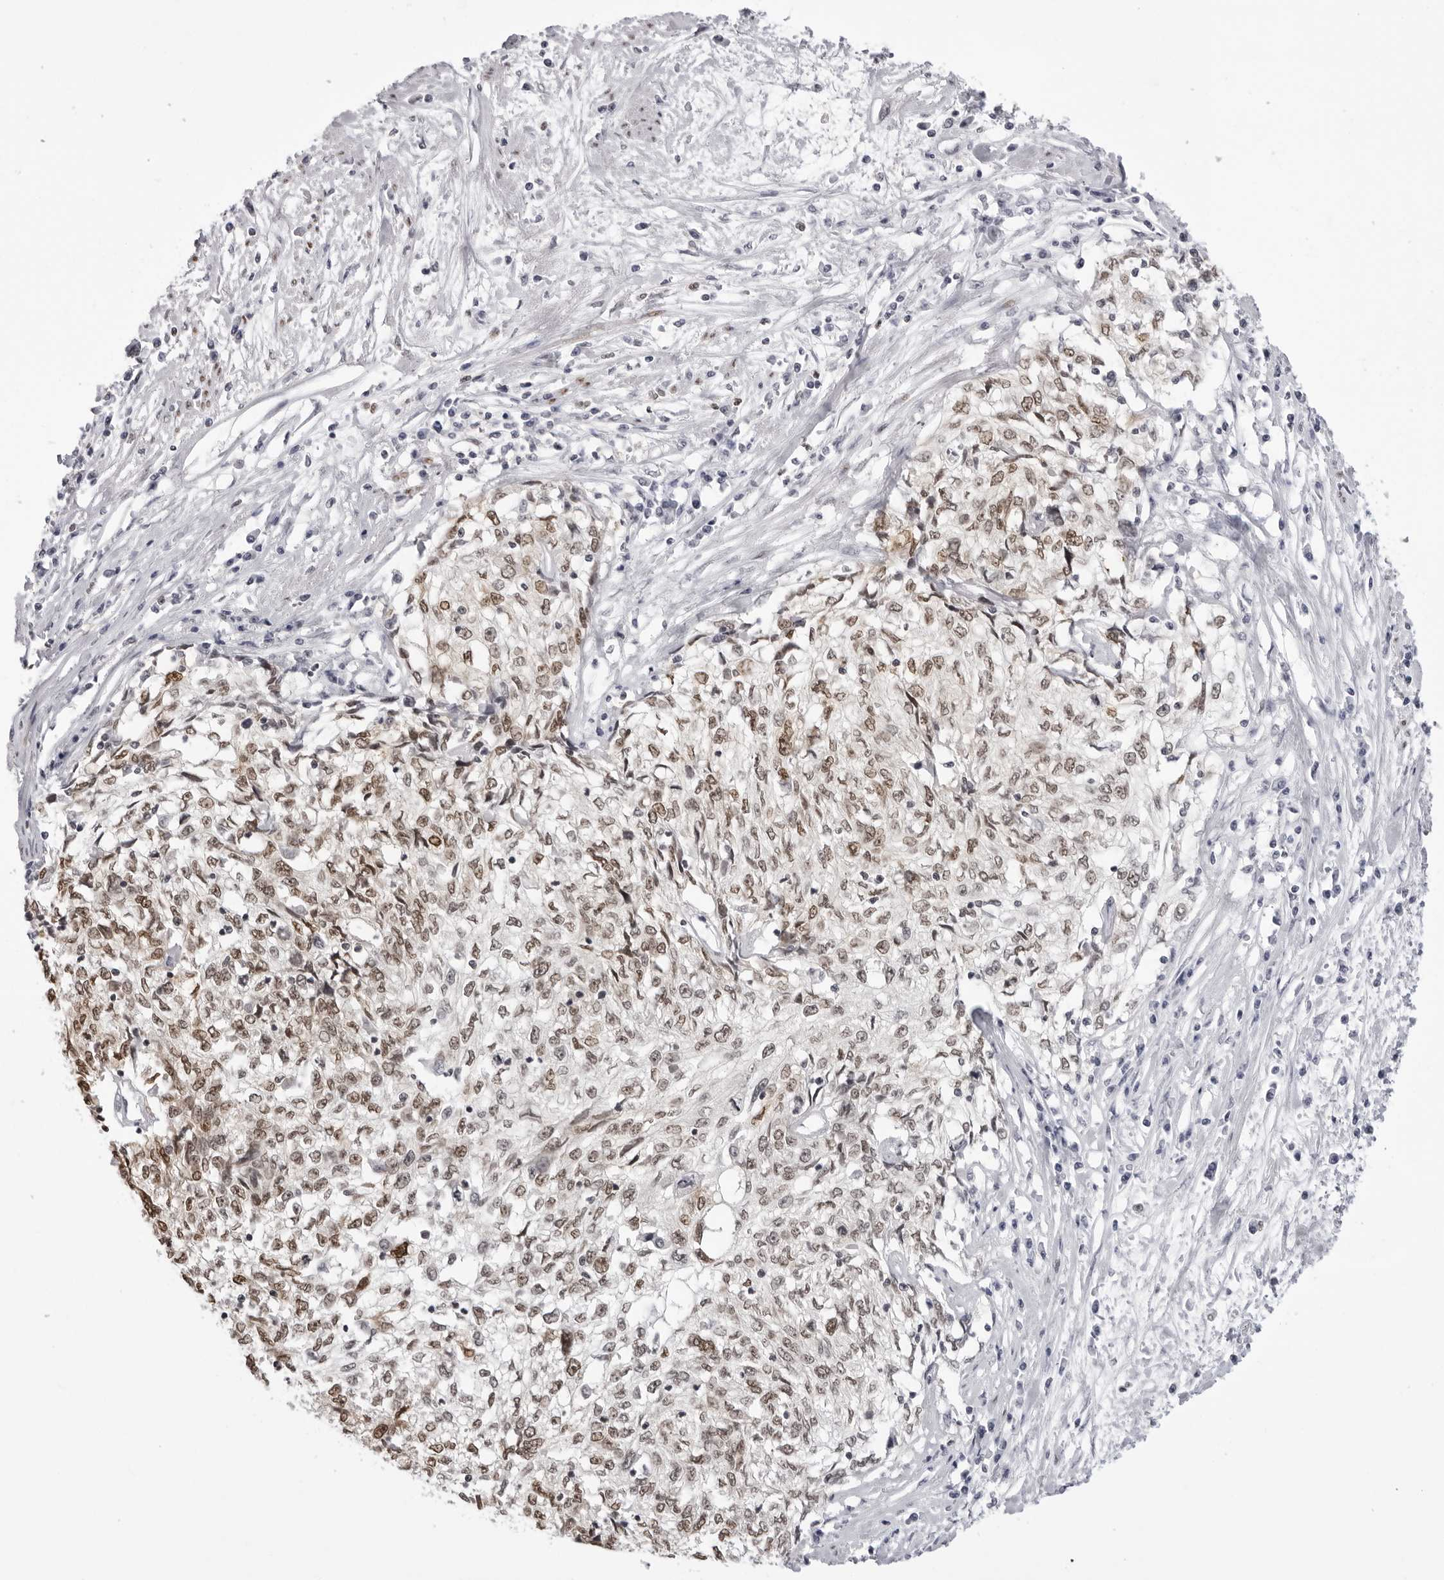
{"staining": {"intensity": "weak", "quantity": ">75%", "location": "nuclear"}, "tissue": "cervical cancer", "cell_type": "Tumor cells", "image_type": "cancer", "snomed": [{"axis": "morphology", "description": "Squamous cell carcinoma, NOS"}, {"axis": "topography", "description": "Cervix"}], "caption": "Immunohistochemical staining of cervical cancer shows low levels of weak nuclear positivity in about >75% of tumor cells. (Stains: DAB (3,3'-diaminobenzidine) in brown, nuclei in blue, Microscopy: brightfield microscopy at high magnification).", "gene": "HSPA4", "patient": {"sex": "female", "age": 57}}